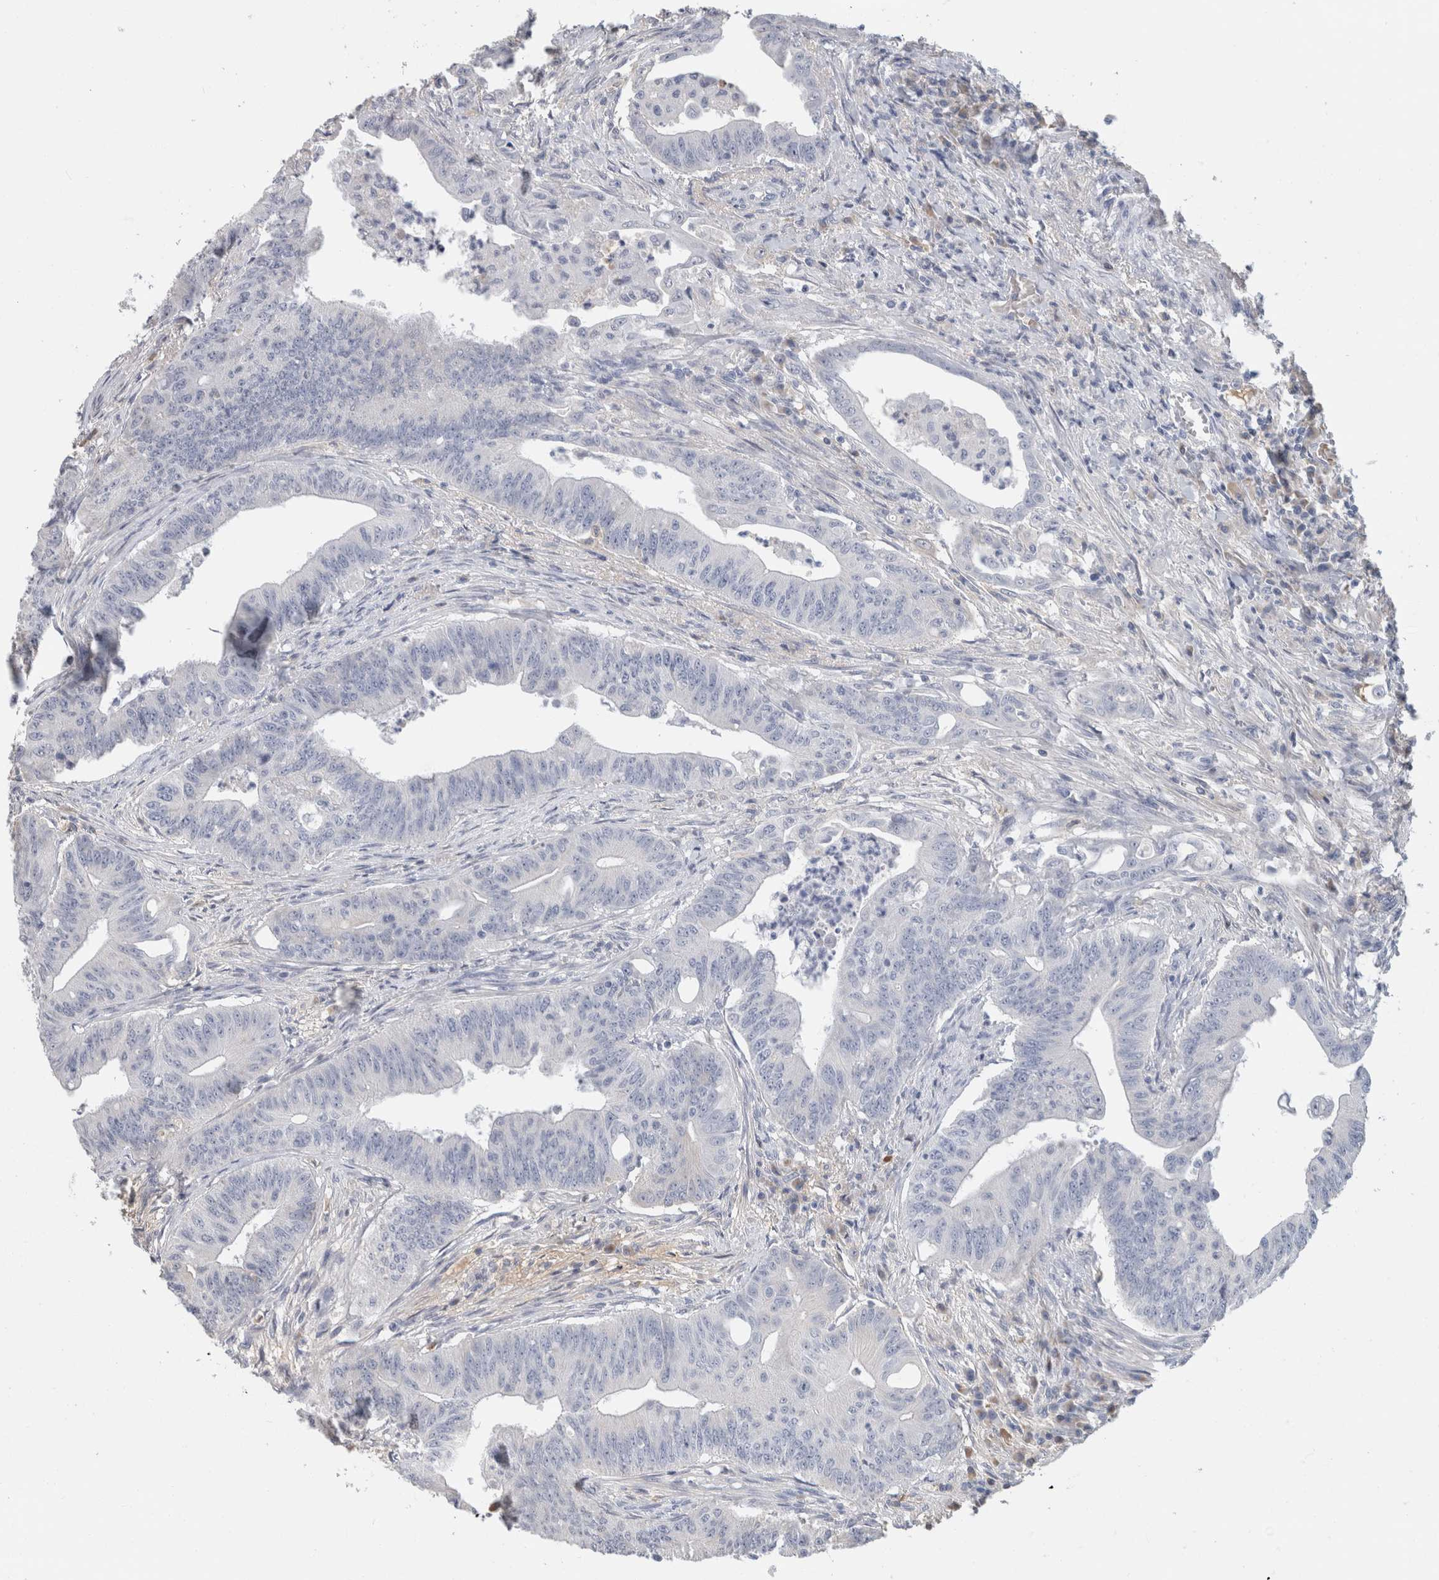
{"staining": {"intensity": "negative", "quantity": "none", "location": "none"}, "tissue": "colorectal cancer", "cell_type": "Tumor cells", "image_type": "cancer", "snomed": [{"axis": "morphology", "description": "Adenoma, NOS"}, {"axis": "morphology", "description": "Adenocarcinoma, NOS"}, {"axis": "topography", "description": "Colon"}], "caption": "This is an IHC histopathology image of colorectal adenoma. There is no expression in tumor cells.", "gene": "SCGB1A1", "patient": {"sex": "male", "age": 79}}